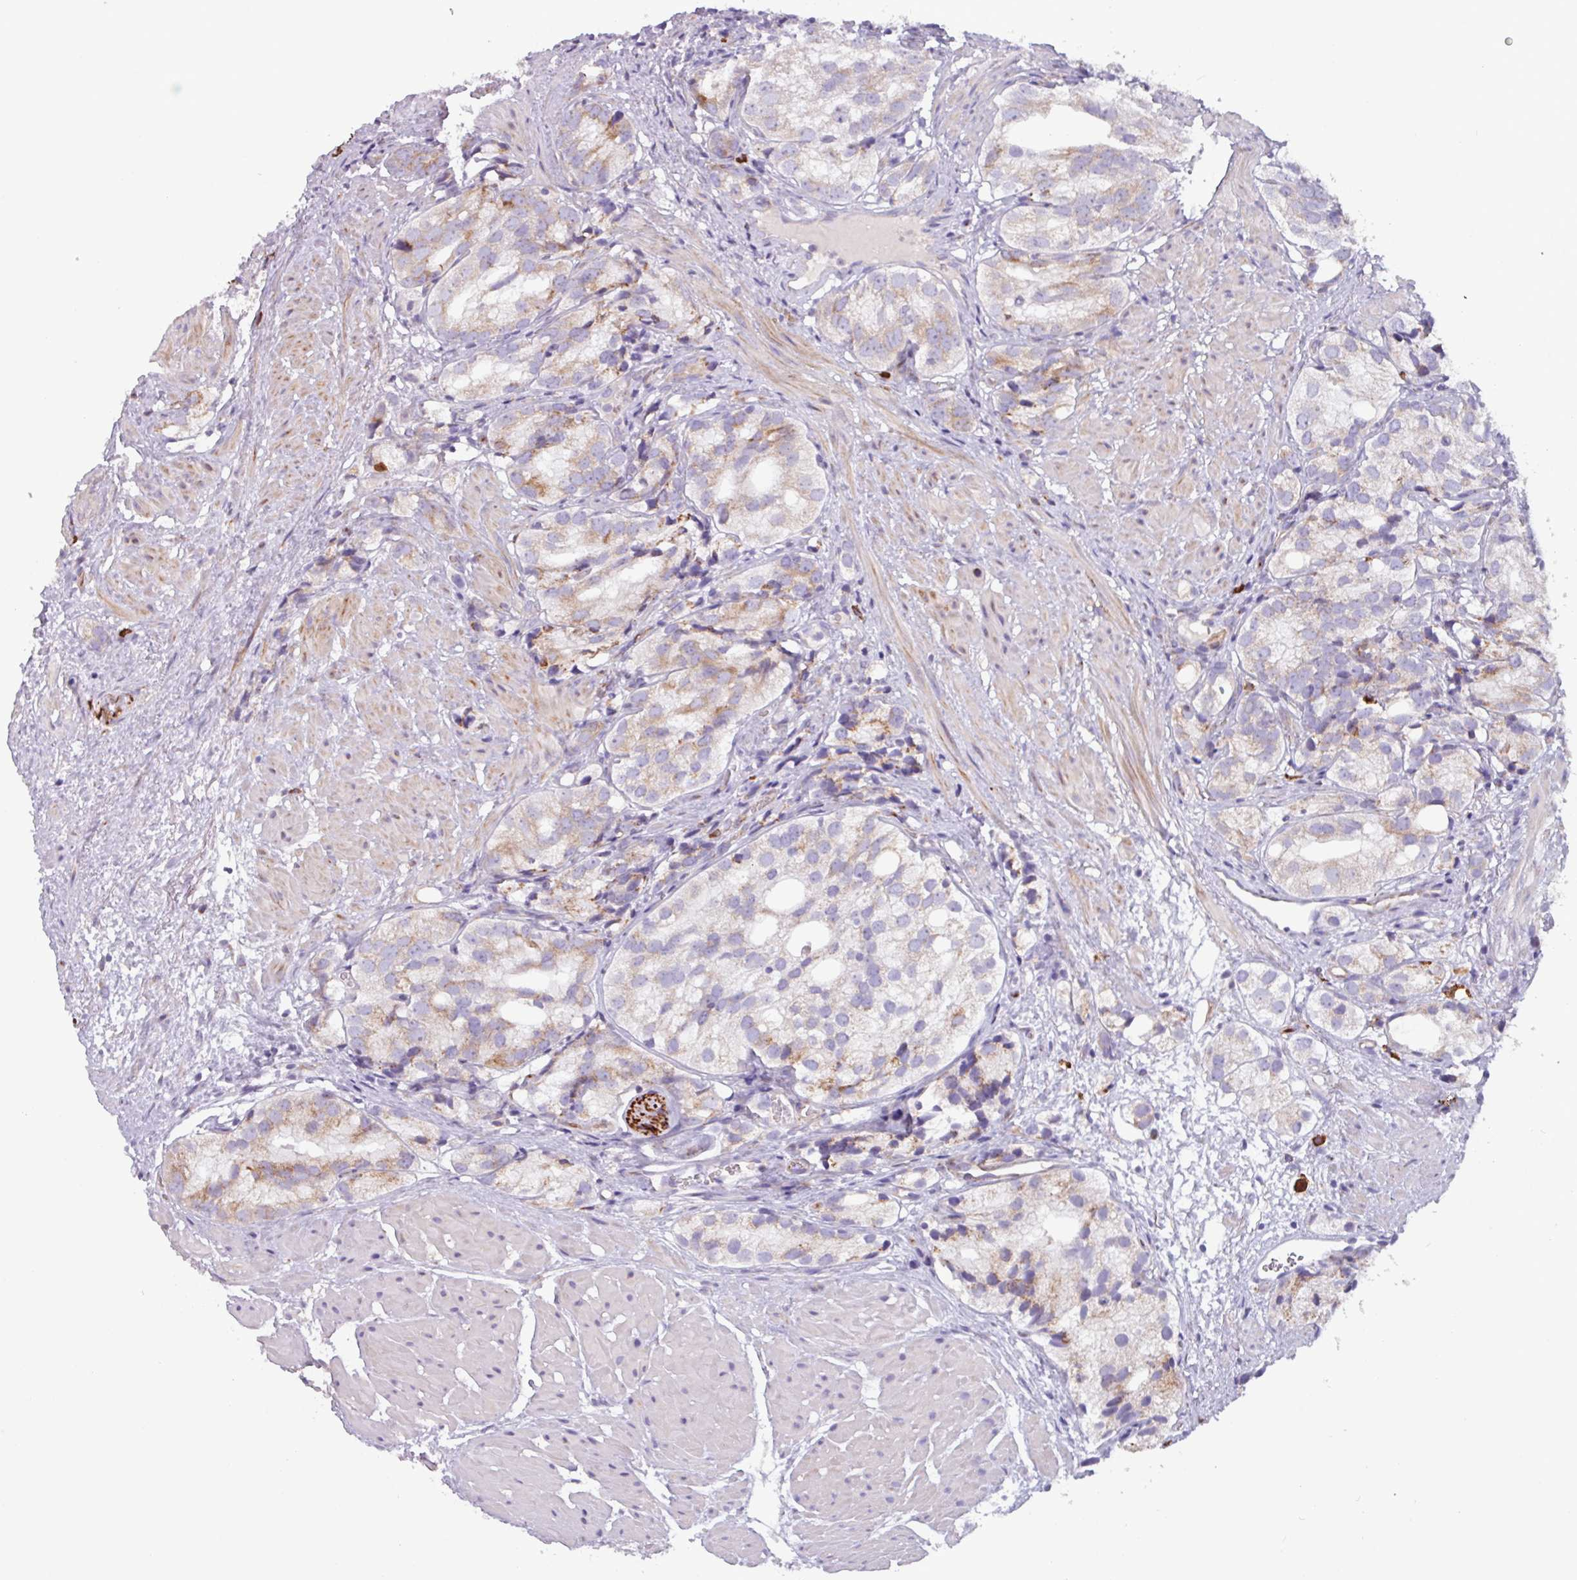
{"staining": {"intensity": "moderate", "quantity": "<25%", "location": "cytoplasmic/membranous"}, "tissue": "prostate cancer", "cell_type": "Tumor cells", "image_type": "cancer", "snomed": [{"axis": "morphology", "description": "Adenocarcinoma, High grade"}, {"axis": "topography", "description": "Prostate"}], "caption": "This micrograph exhibits IHC staining of prostate cancer (adenocarcinoma (high-grade)), with low moderate cytoplasmic/membranous expression in about <25% of tumor cells.", "gene": "ADGRE1", "patient": {"sex": "male", "age": 82}}